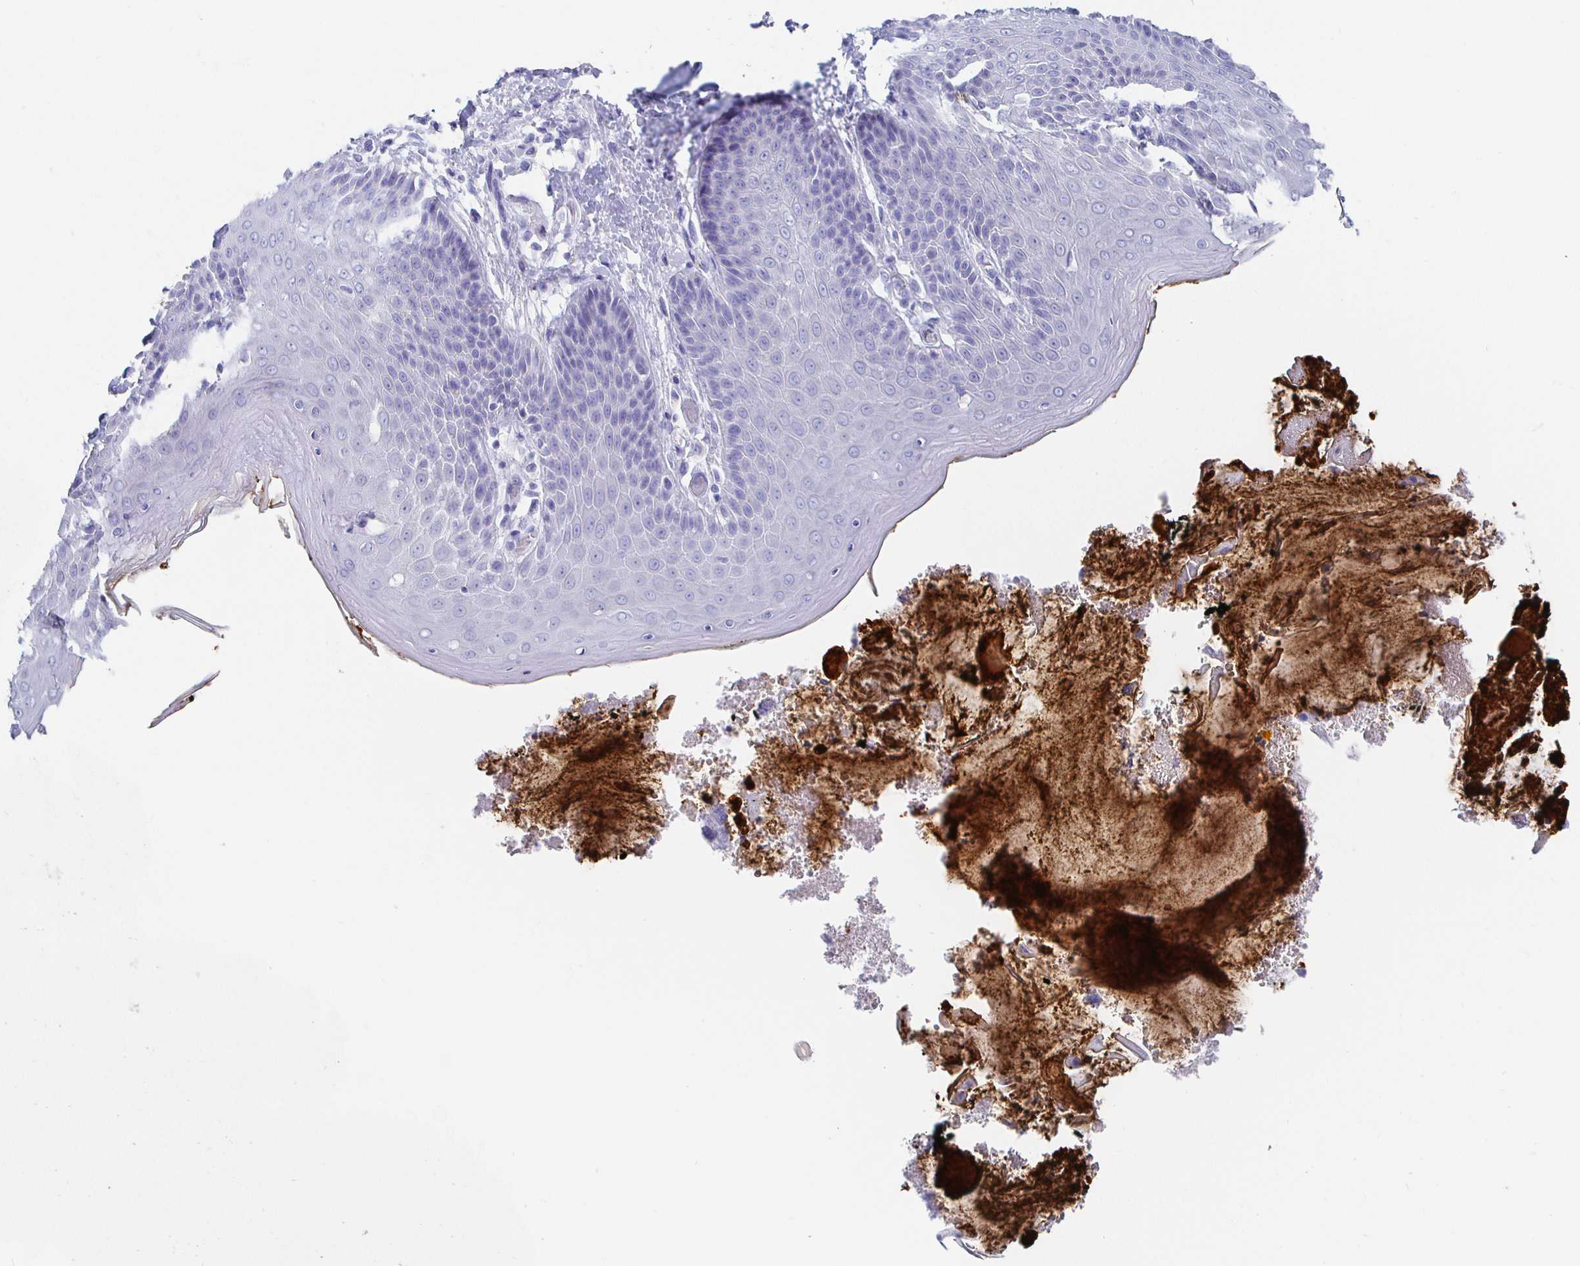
{"staining": {"intensity": "negative", "quantity": "none", "location": "none"}, "tissue": "skin", "cell_type": "Epidermal cells", "image_type": "normal", "snomed": [{"axis": "morphology", "description": "Normal tissue, NOS"}, {"axis": "topography", "description": "Anal"}, {"axis": "topography", "description": "Peripheral nerve tissue"}], "caption": "High magnification brightfield microscopy of normal skin stained with DAB (3,3'-diaminobenzidine) (brown) and counterstained with hematoxylin (blue): epidermal cells show no significant positivity.", "gene": "CLCA1", "patient": {"sex": "male", "age": 51}}